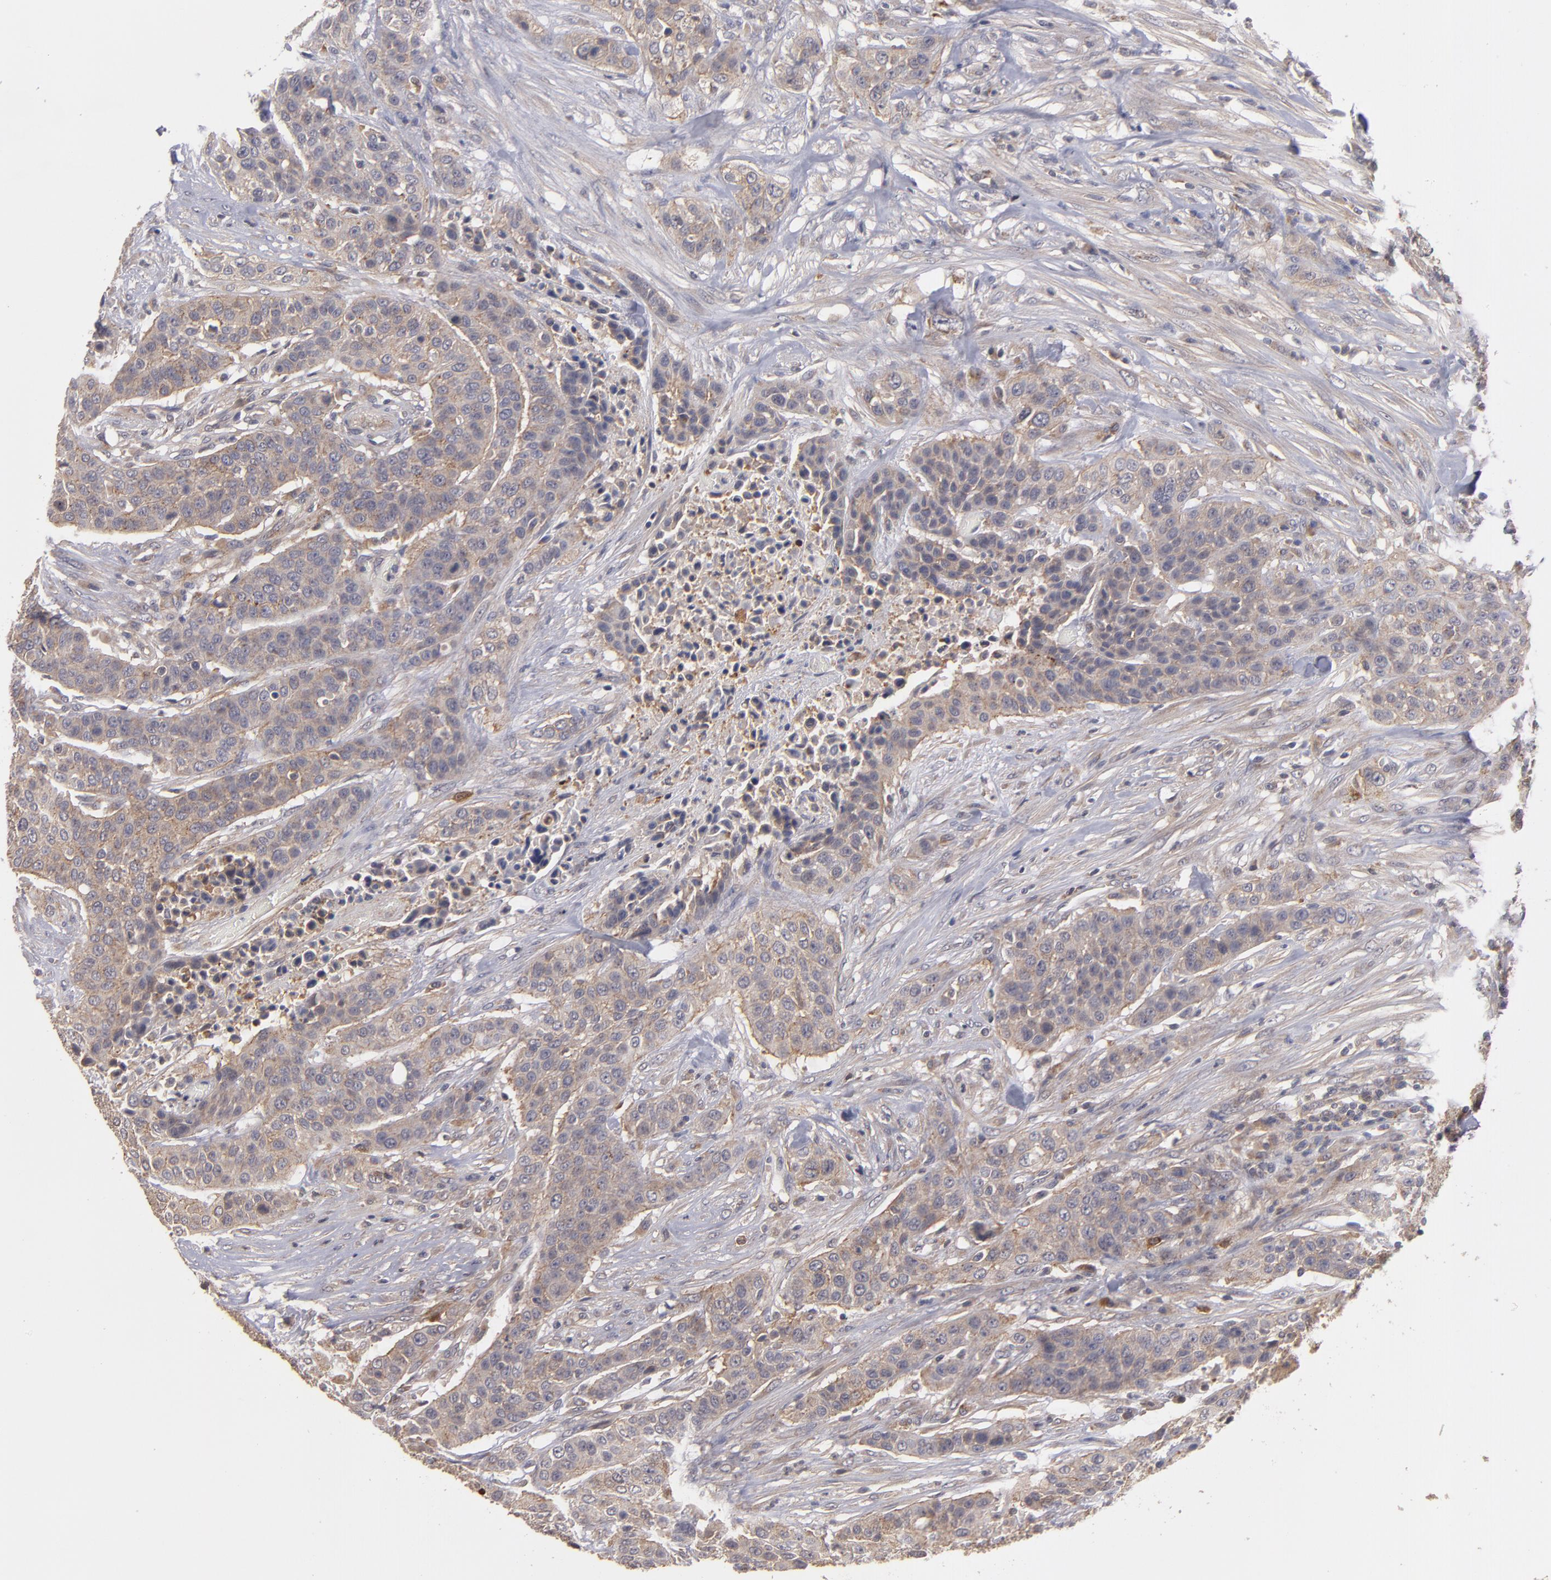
{"staining": {"intensity": "weak", "quantity": ">75%", "location": "cytoplasmic/membranous"}, "tissue": "urothelial cancer", "cell_type": "Tumor cells", "image_type": "cancer", "snomed": [{"axis": "morphology", "description": "Urothelial carcinoma, High grade"}, {"axis": "topography", "description": "Urinary bladder"}], "caption": "Urothelial cancer stained for a protein displays weak cytoplasmic/membranous positivity in tumor cells. The protein of interest is stained brown, and the nuclei are stained in blue (DAB IHC with brightfield microscopy, high magnification).", "gene": "CTSO", "patient": {"sex": "male", "age": 74}}